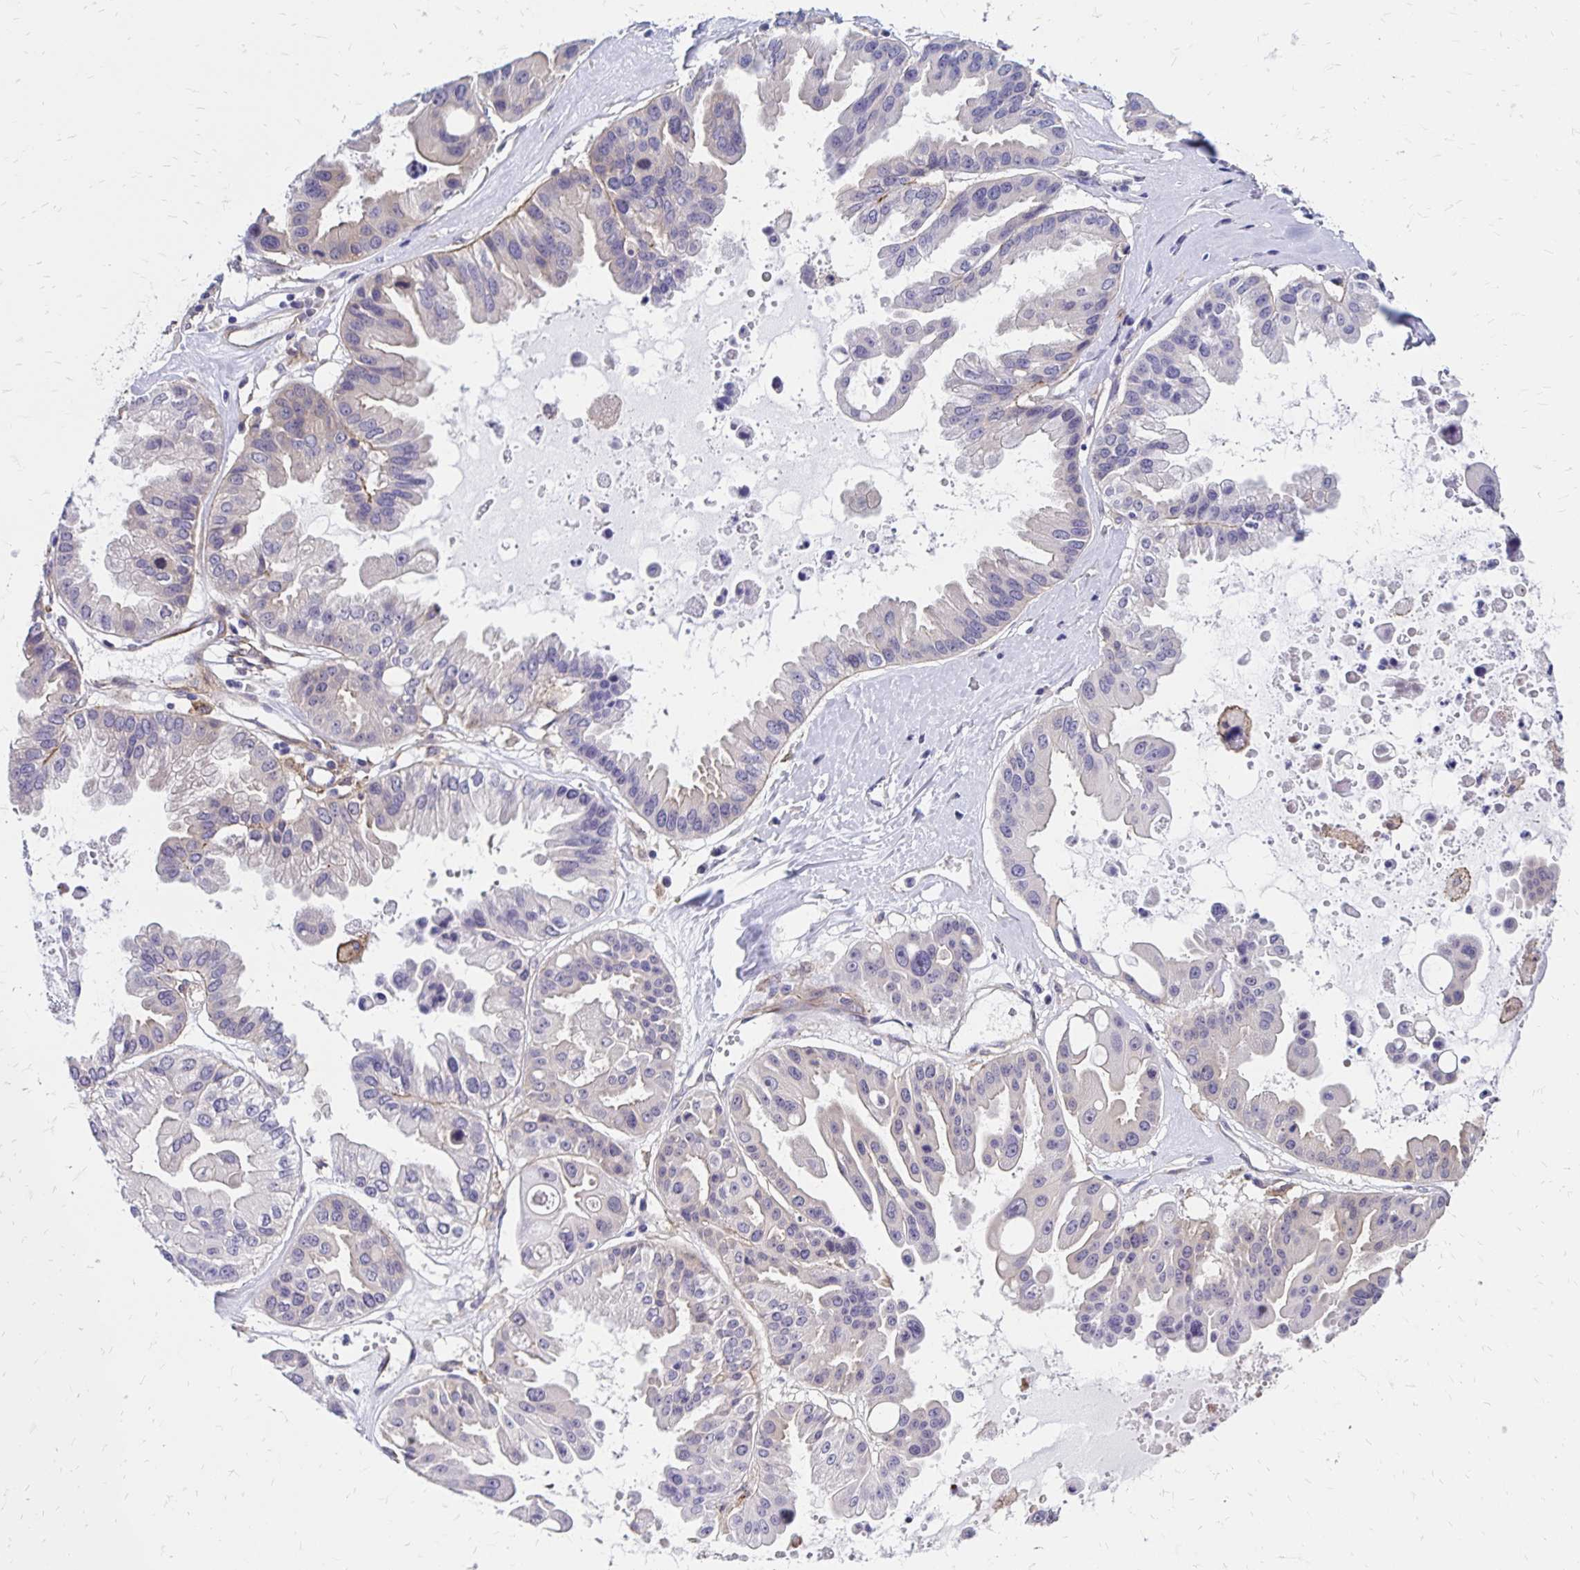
{"staining": {"intensity": "negative", "quantity": "none", "location": "none"}, "tissue": "ovarian cancer", "cell_type": "Tumor cells", "image_type": "cancer", "snomed": [{"axis": "morphology", "description": "Cystadenocarcinoma, serous, NOS"}, {"axis": "topography", "description": "Ovary"}], "caption": "This is a photomicrograph of IHC staining of ovarian serous cystadenocarcinoma, which shows no staining in tumor cells.", "gene": "TNS3", "patient": {"sex": "female", "age": 56}}